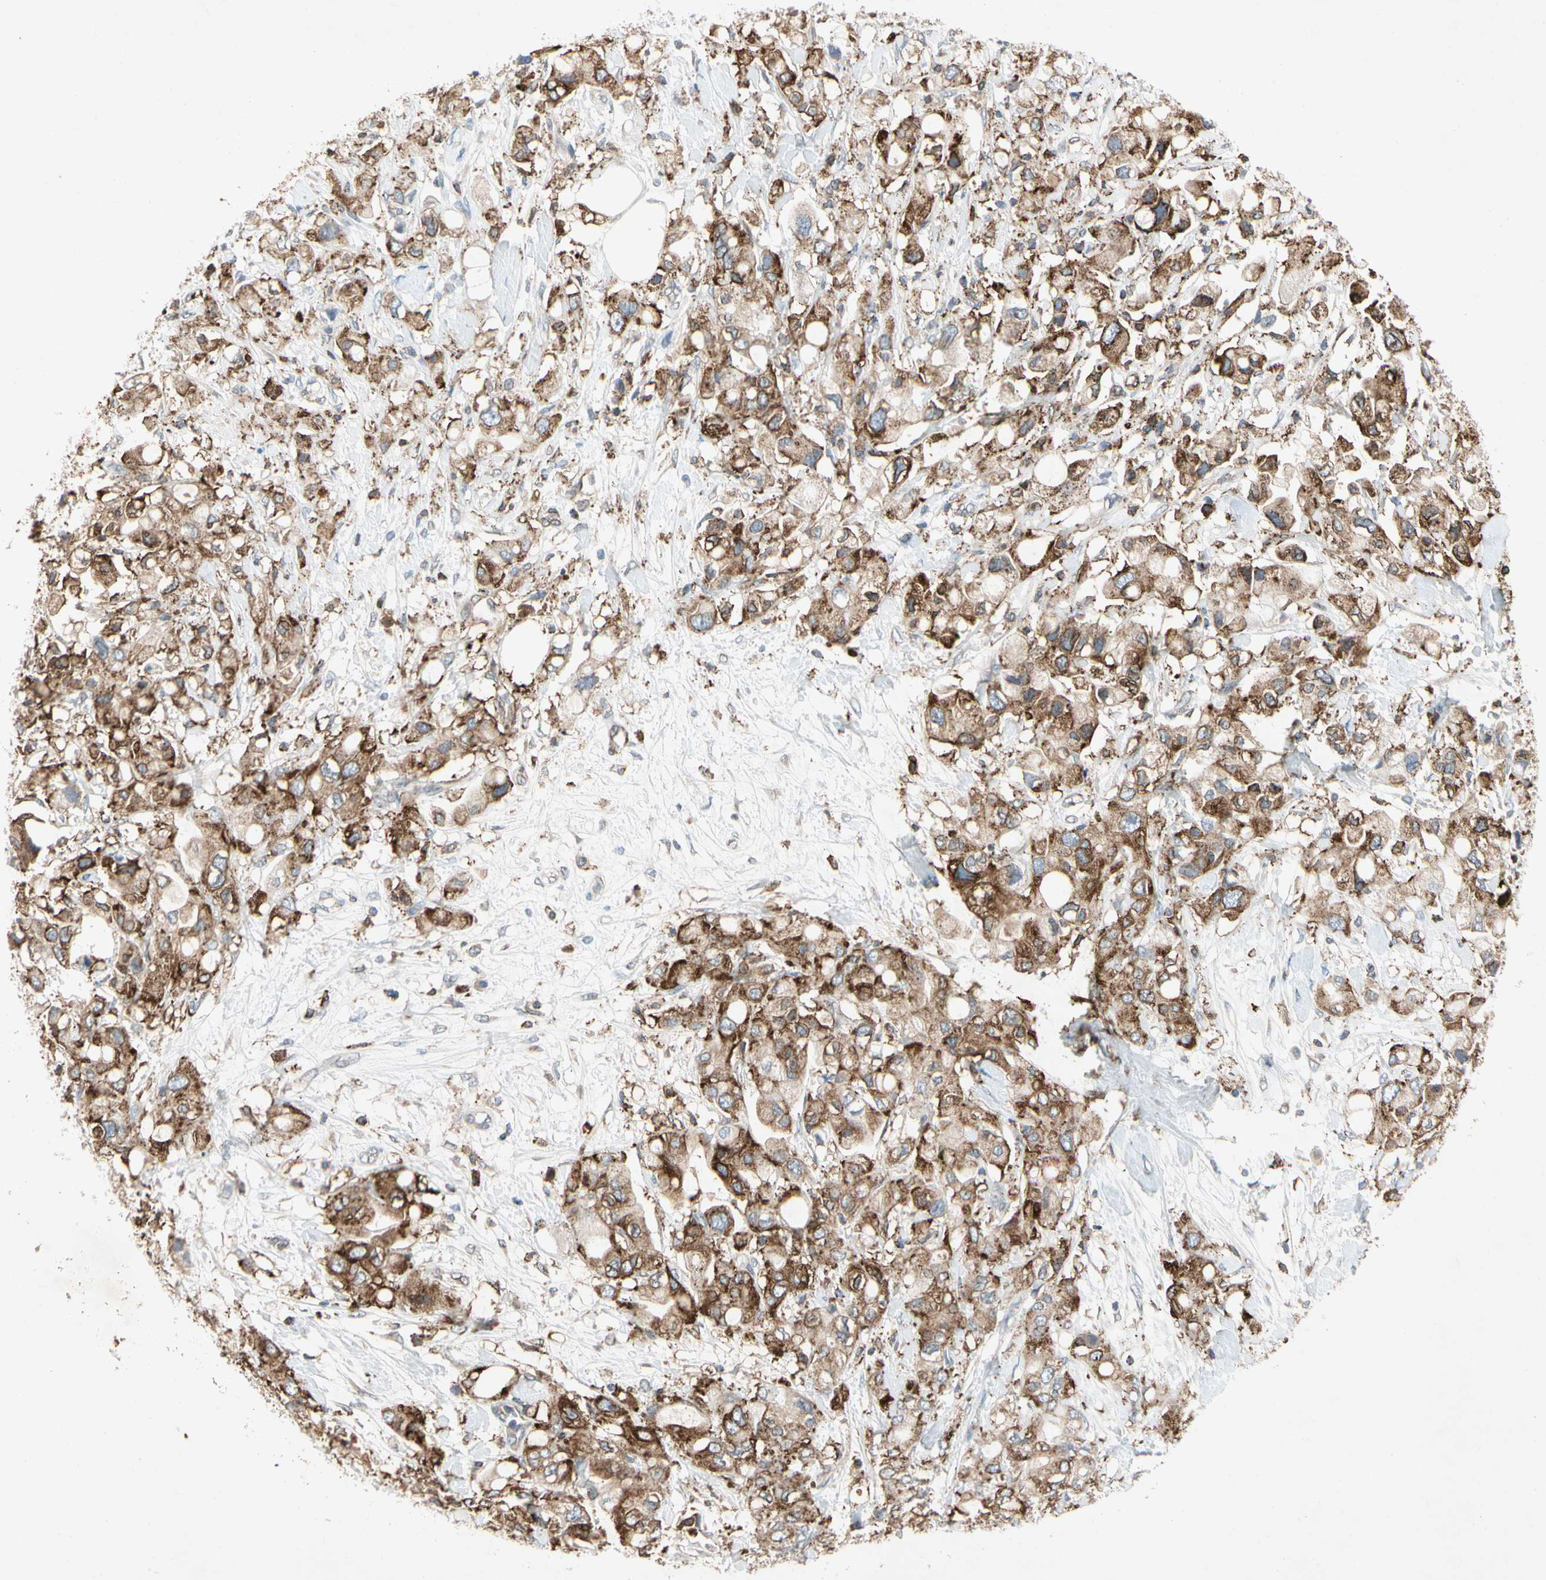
{"staining": {"intensity": "strong", "quantity": ">75%", "location": "cytoplasmic/membranous"}, "tissue": "pancreatic cancer", "cell_type": "Tumor cells", "image_type": "cancer", "snomed": [{"axis": "morphology", "description": "Adenocarcinoma, NOS"}, {"axis": "topography", "description": "Pancreas"}], "caption": "Immunohistochemistry (IHC) image of neoplastic tissue: human adenocarcinoma (pancreatic) stained using IHC reveals high levels of strong protein expression localized specifically in the cytoplasmic/membranous of tumor cells, appearing as a cytoplasmic/membranous brown color.", "gene": "NDFIP2", "patient": {"sex": "female", "age": 56}}